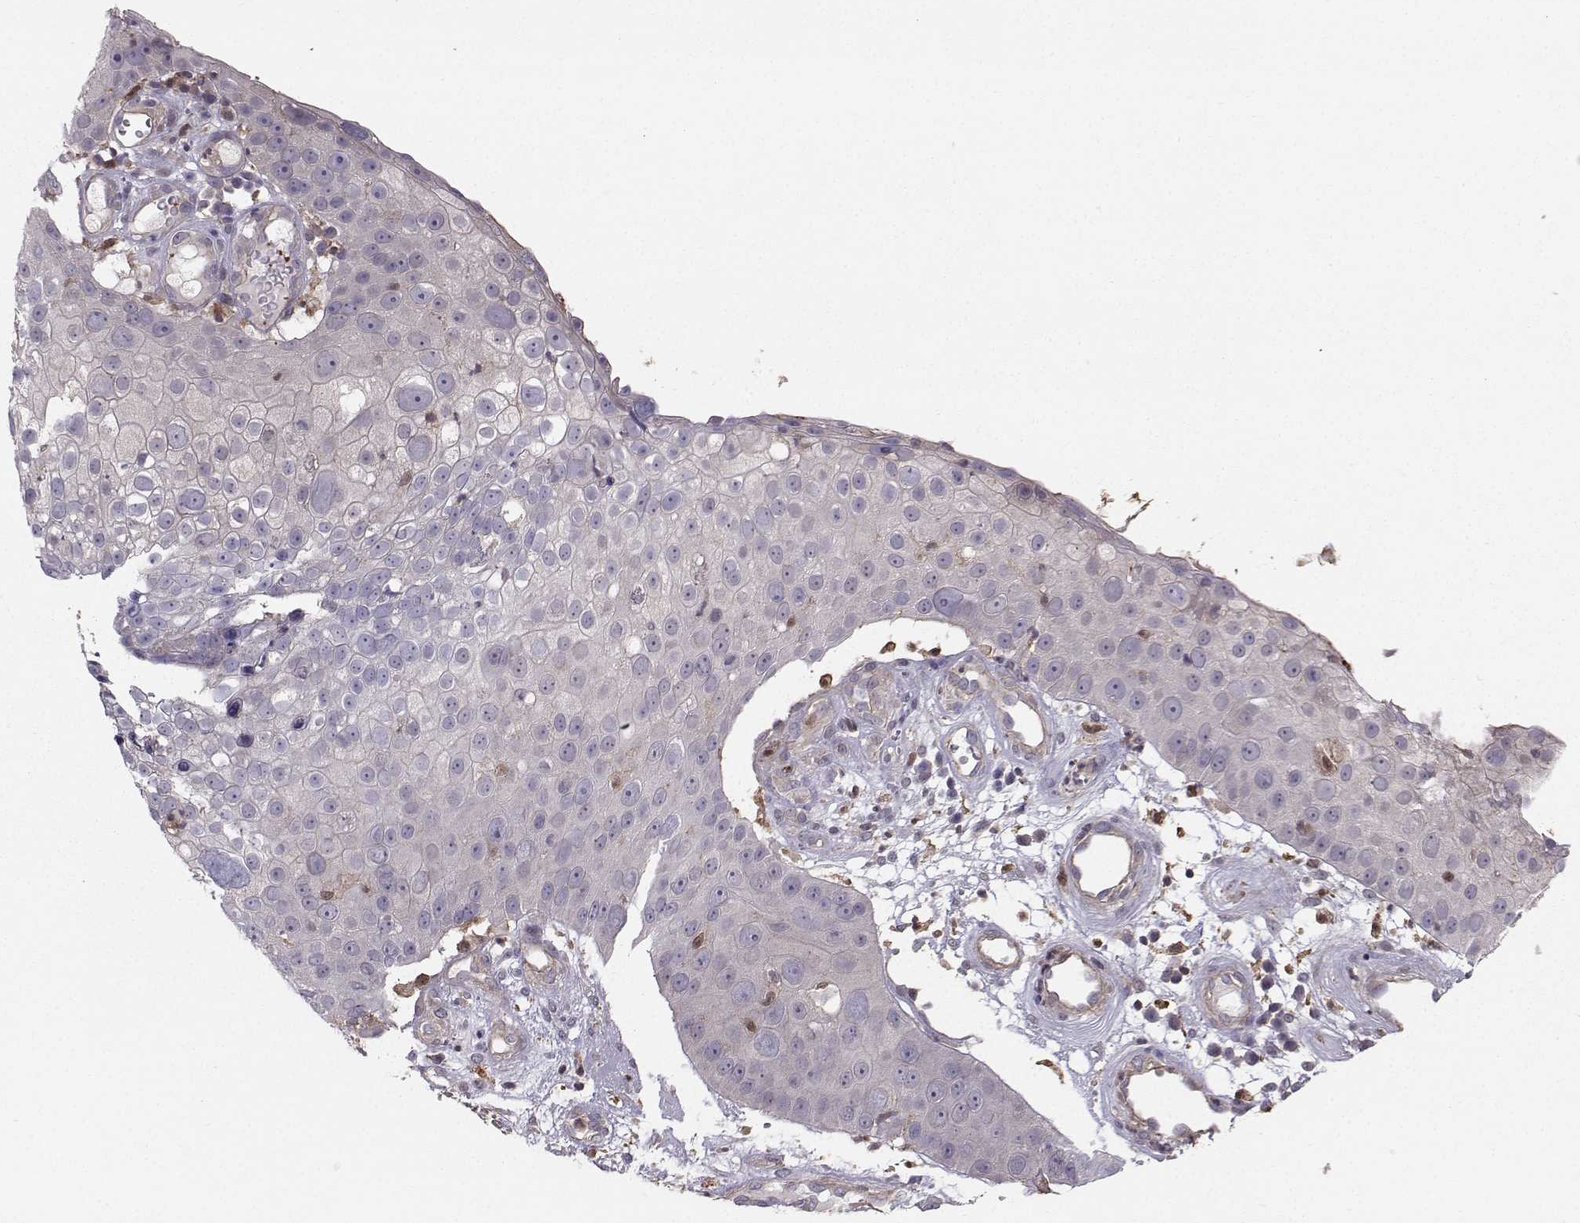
{"staining": {"intensity": "negative", "quantity": "none", "location": "none"}, "tissue": "skin cancer", "cell_type": "Tumor cells", "image_type": "cancer", "snomed": [{"axis": "morphology", "description": "Squamous cell carcinoma, NOS"}, {"axis": "topography", "description": "Skin"}], "caption": "IHC image of skin squamous cell carcinoma stained for a protein (brown), which demonstrates no positivity in tumor cells. Nuclei are stained in blue.", "gene": "ASB16", "patient": {"sex": "male", "age": 71}}